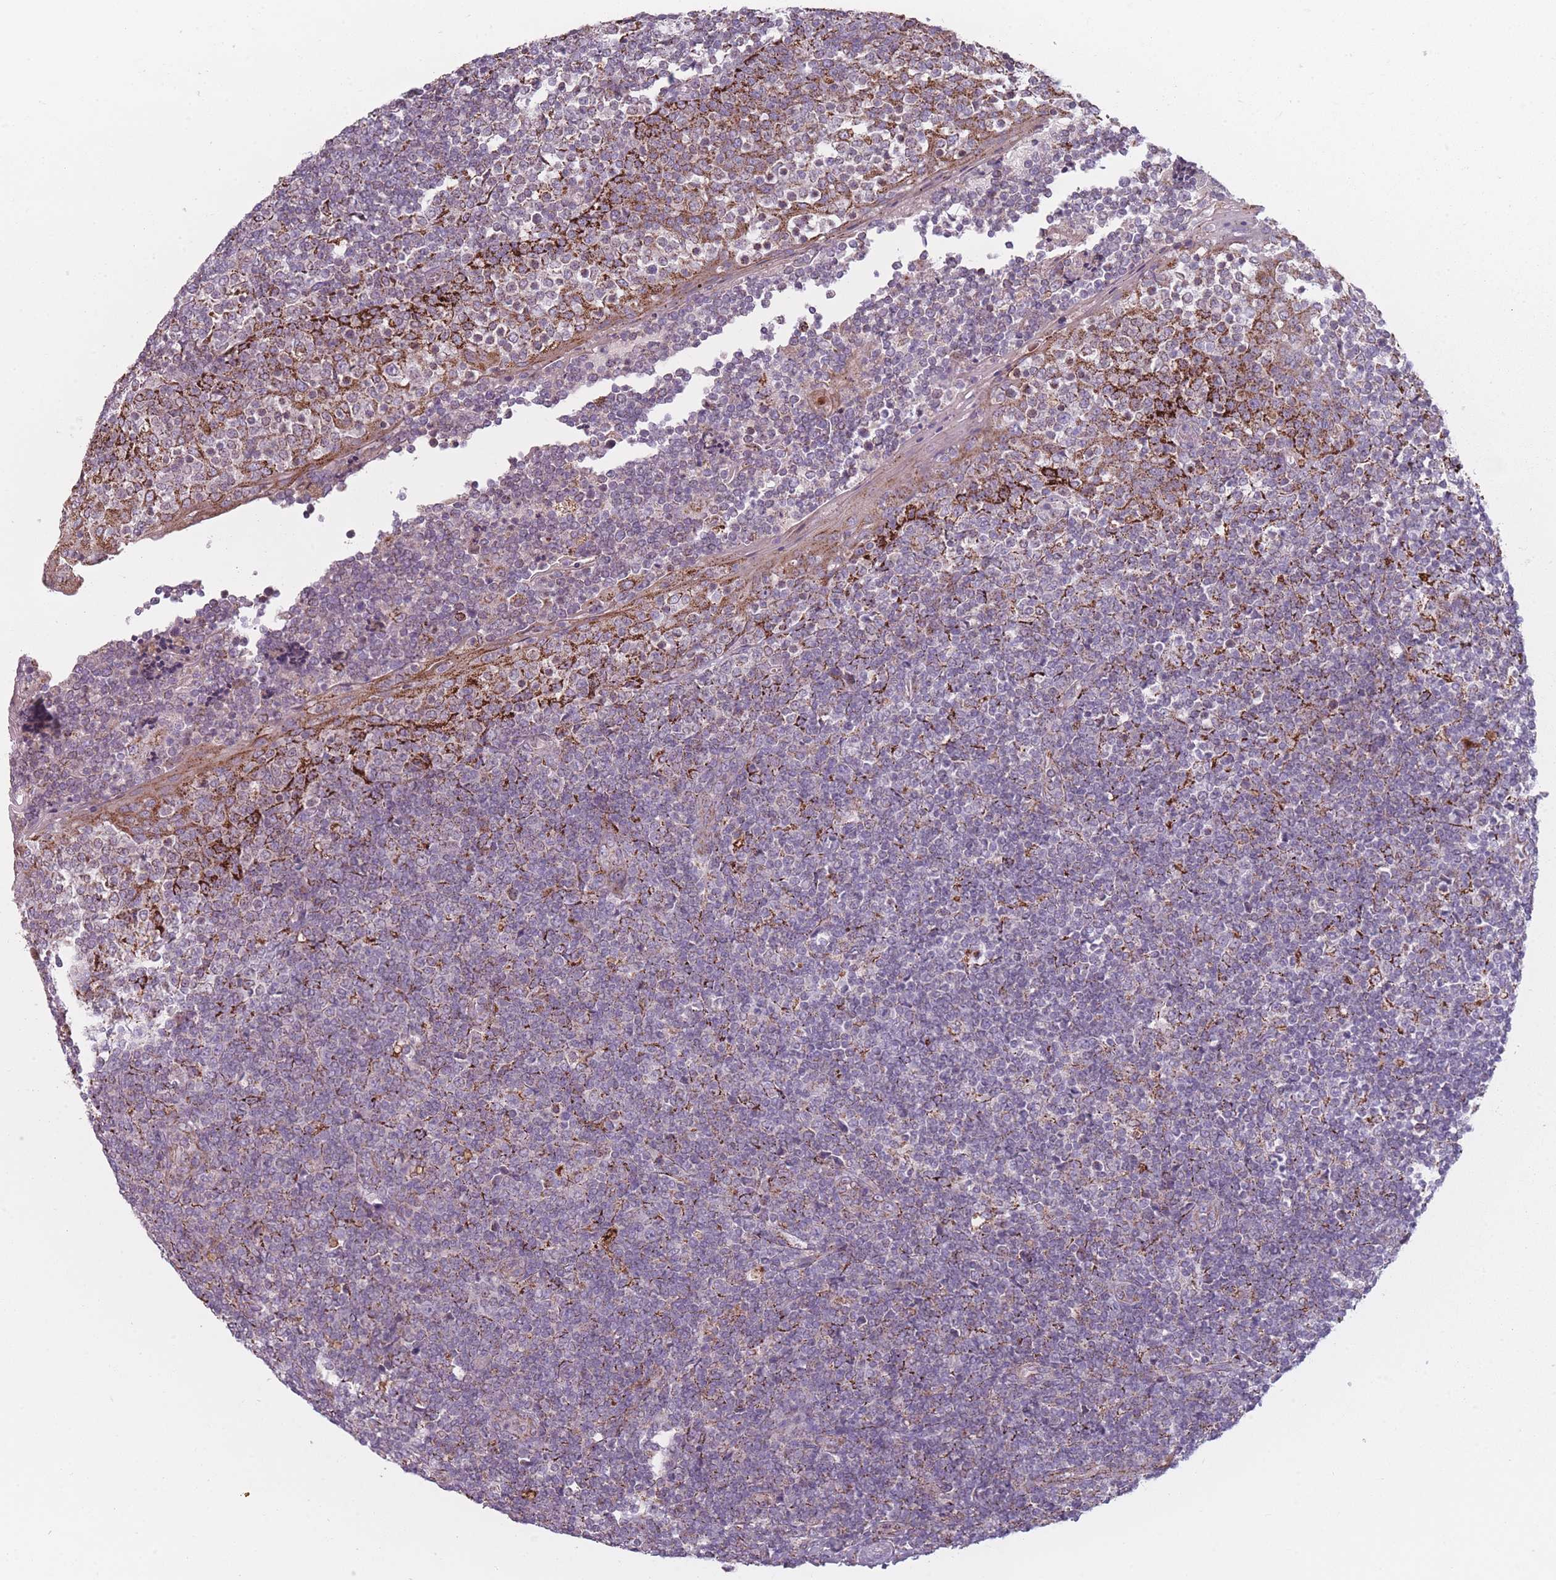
{"staining": {"intensity": "moderate", "quantity": "<25%", "location": "cytoplasmic/membranous"}, "tissue": "tonsil", "cell_type": "Germinal center cells", "image_type": "normal", "snomed": [{"axis": "morphology", "description": "Normal tissue, NOS"}, {"axis": "topography", "description": "Tonsil"}], "caption": "Benign tonsil was stained to show a protein in brown. There is low levels of moderate cytoplasmic/membranous staining in about <25% of germinal center cells.", "gene": "PEX11B", "patient": {"sex": "female", "age": 19}}